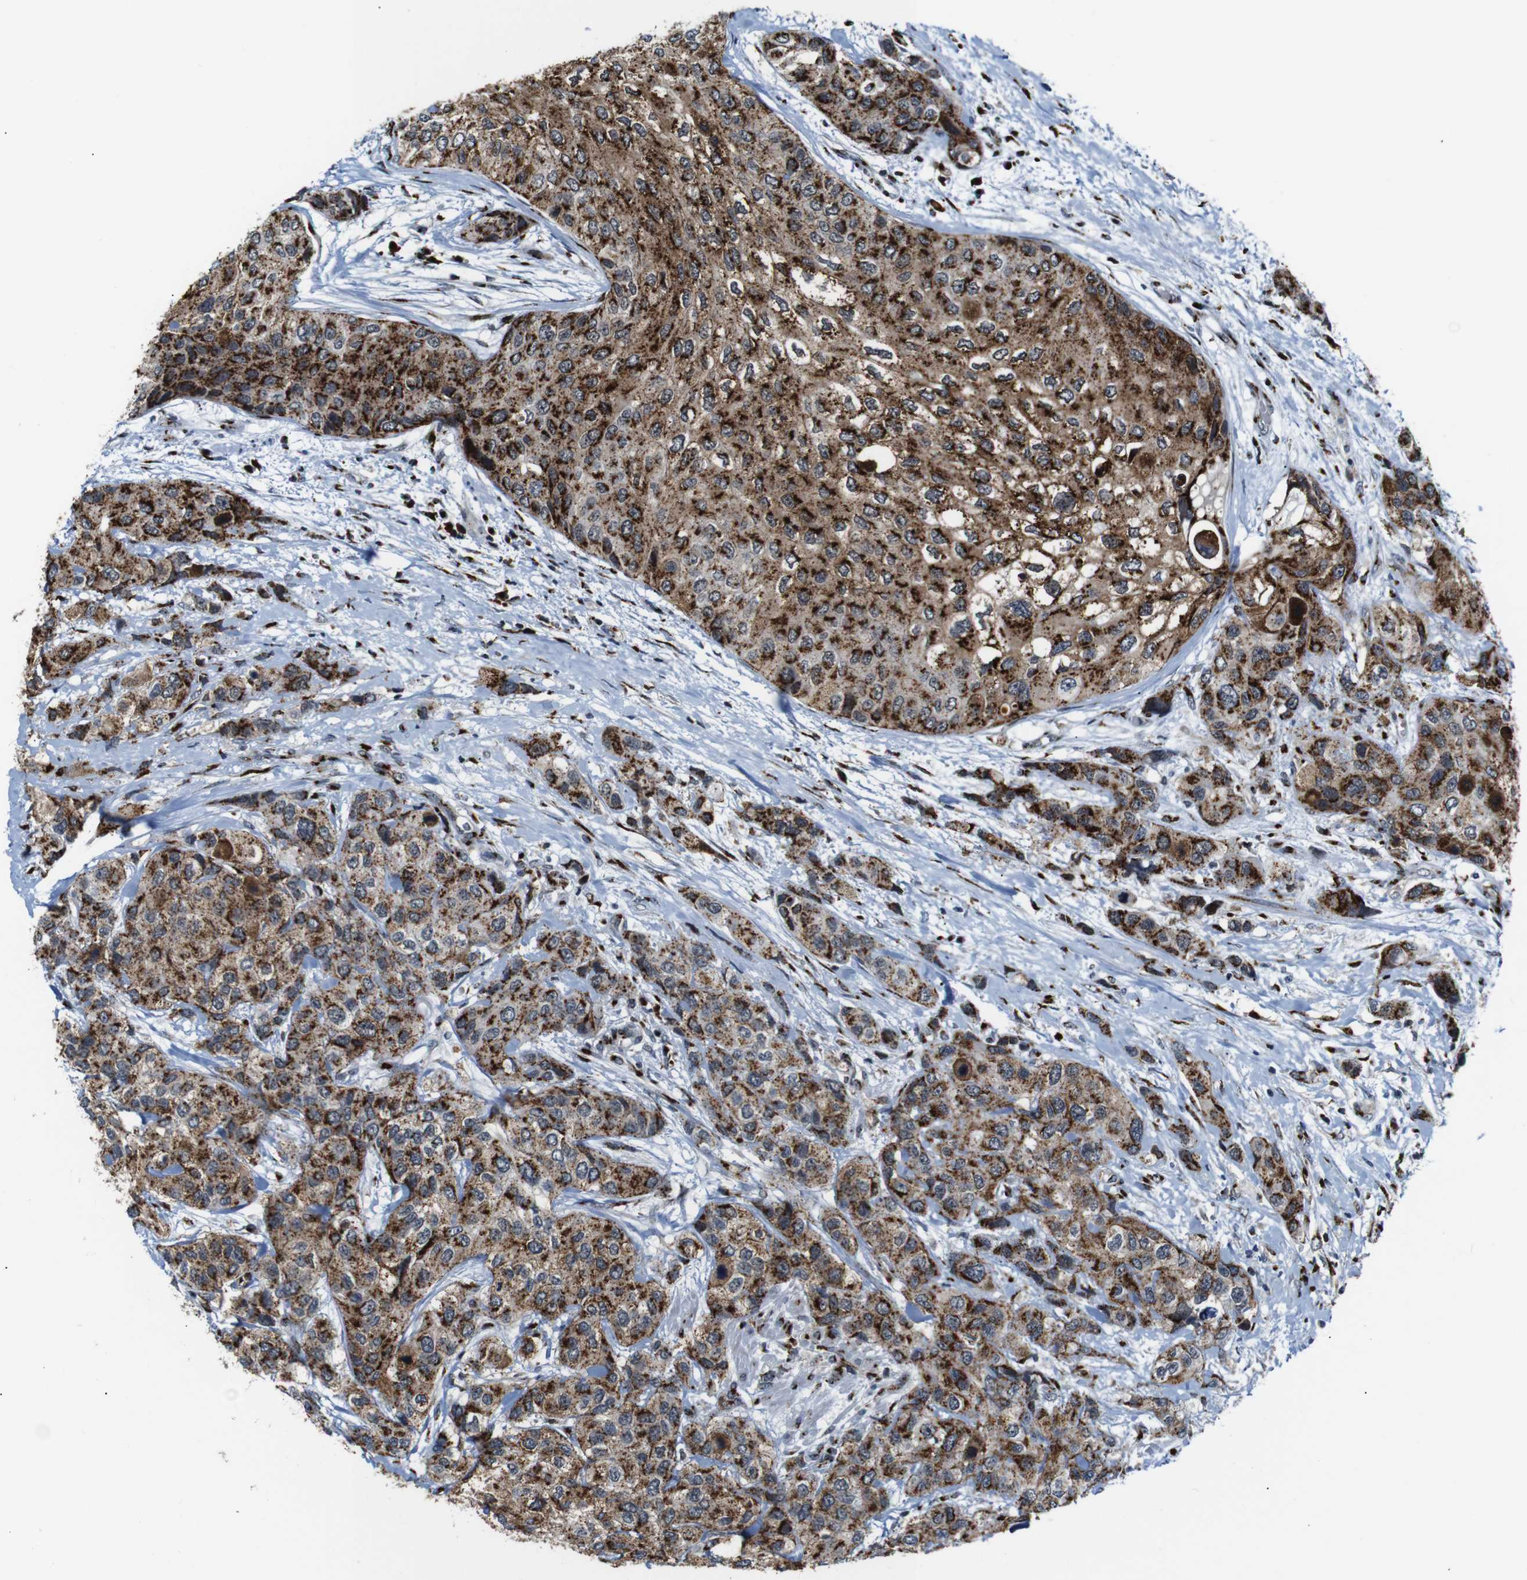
{"staining": {"intensity": "strong", "quantity": ">75%", "location": "cytoplasmic/membranous"}, "tissue": "urothelial cancer", "cell_type": "Tumor cells", "image_type": "cancer", "snomed": [{"axis": "morphology", "description": "Urothelial carcinoma, High grade"}, {"axis": "topography", "description": "Urinary bladder"}], "caption": "Immunohistochemical staining of urothelial cancer displays strong cytoplasmic/membranous protein staining in about >75% of tumor cells.", "gene": "TGOLN2", "patient": {"sex": "female", "age": 56}}